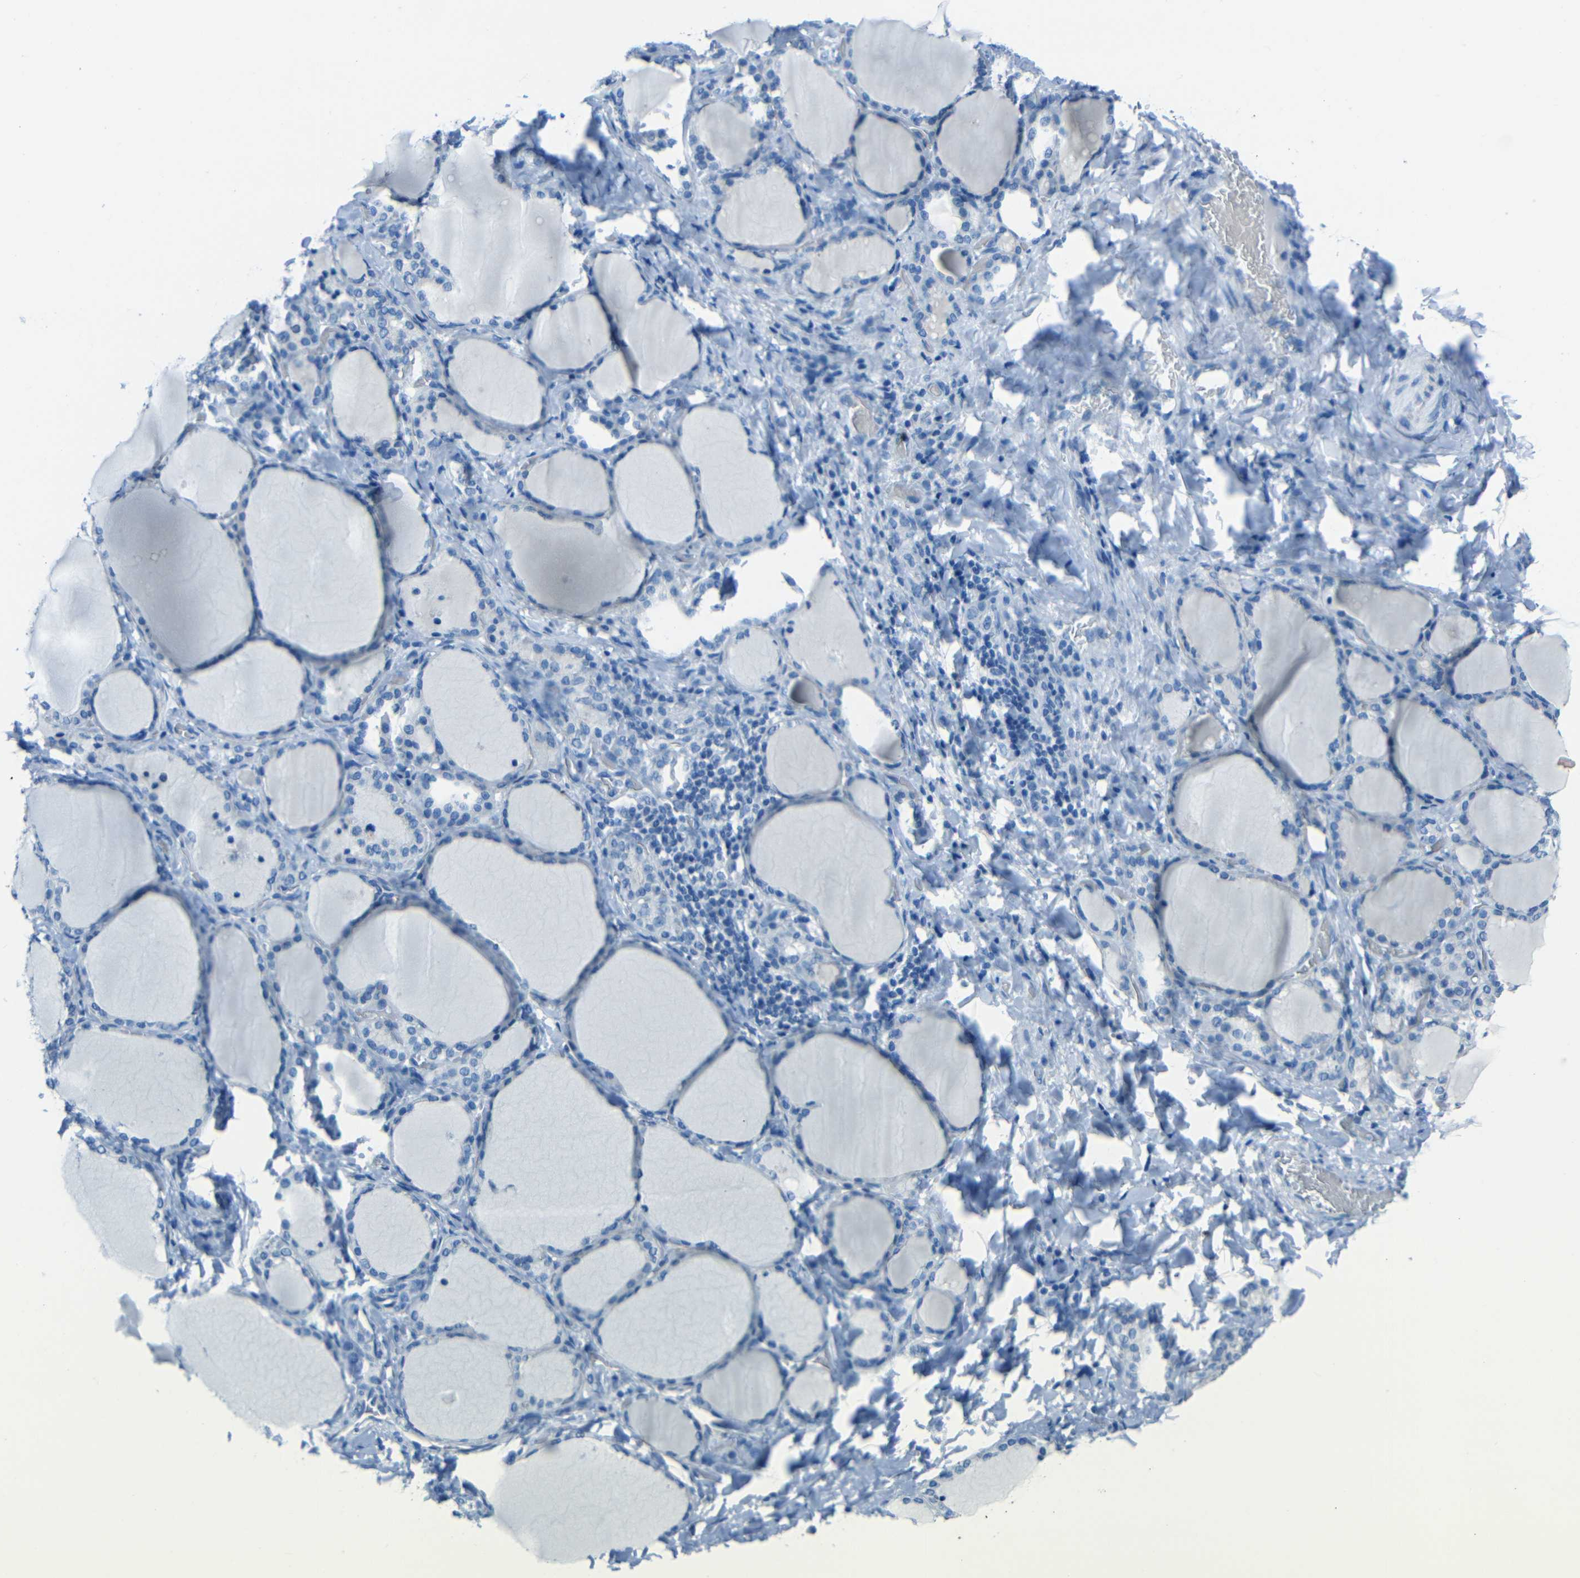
{"staining": {"intensity": "negative", "quantity": "none", "location": "none"}, "tissue": "thyroid gland", "cell_type": "Glandular cells", "image_type": "normal", "snomed": [{"axis": "morphology", "description": "Normal tissue, NOS"}, {"axis": "morphology", "description": "Papillary adenocarcinoma, NOS"}, {"axis": "topography", "description": "Thyroid gland"}], "caption": "A photomicrograph of human thyroid gland is negative for staining in glandular cells. (DAB immunohistochemistry visualized using brightfield microscopy, high magnification).", "gene": "FBN2", "patient": {"sex": "female", "age": 30}}